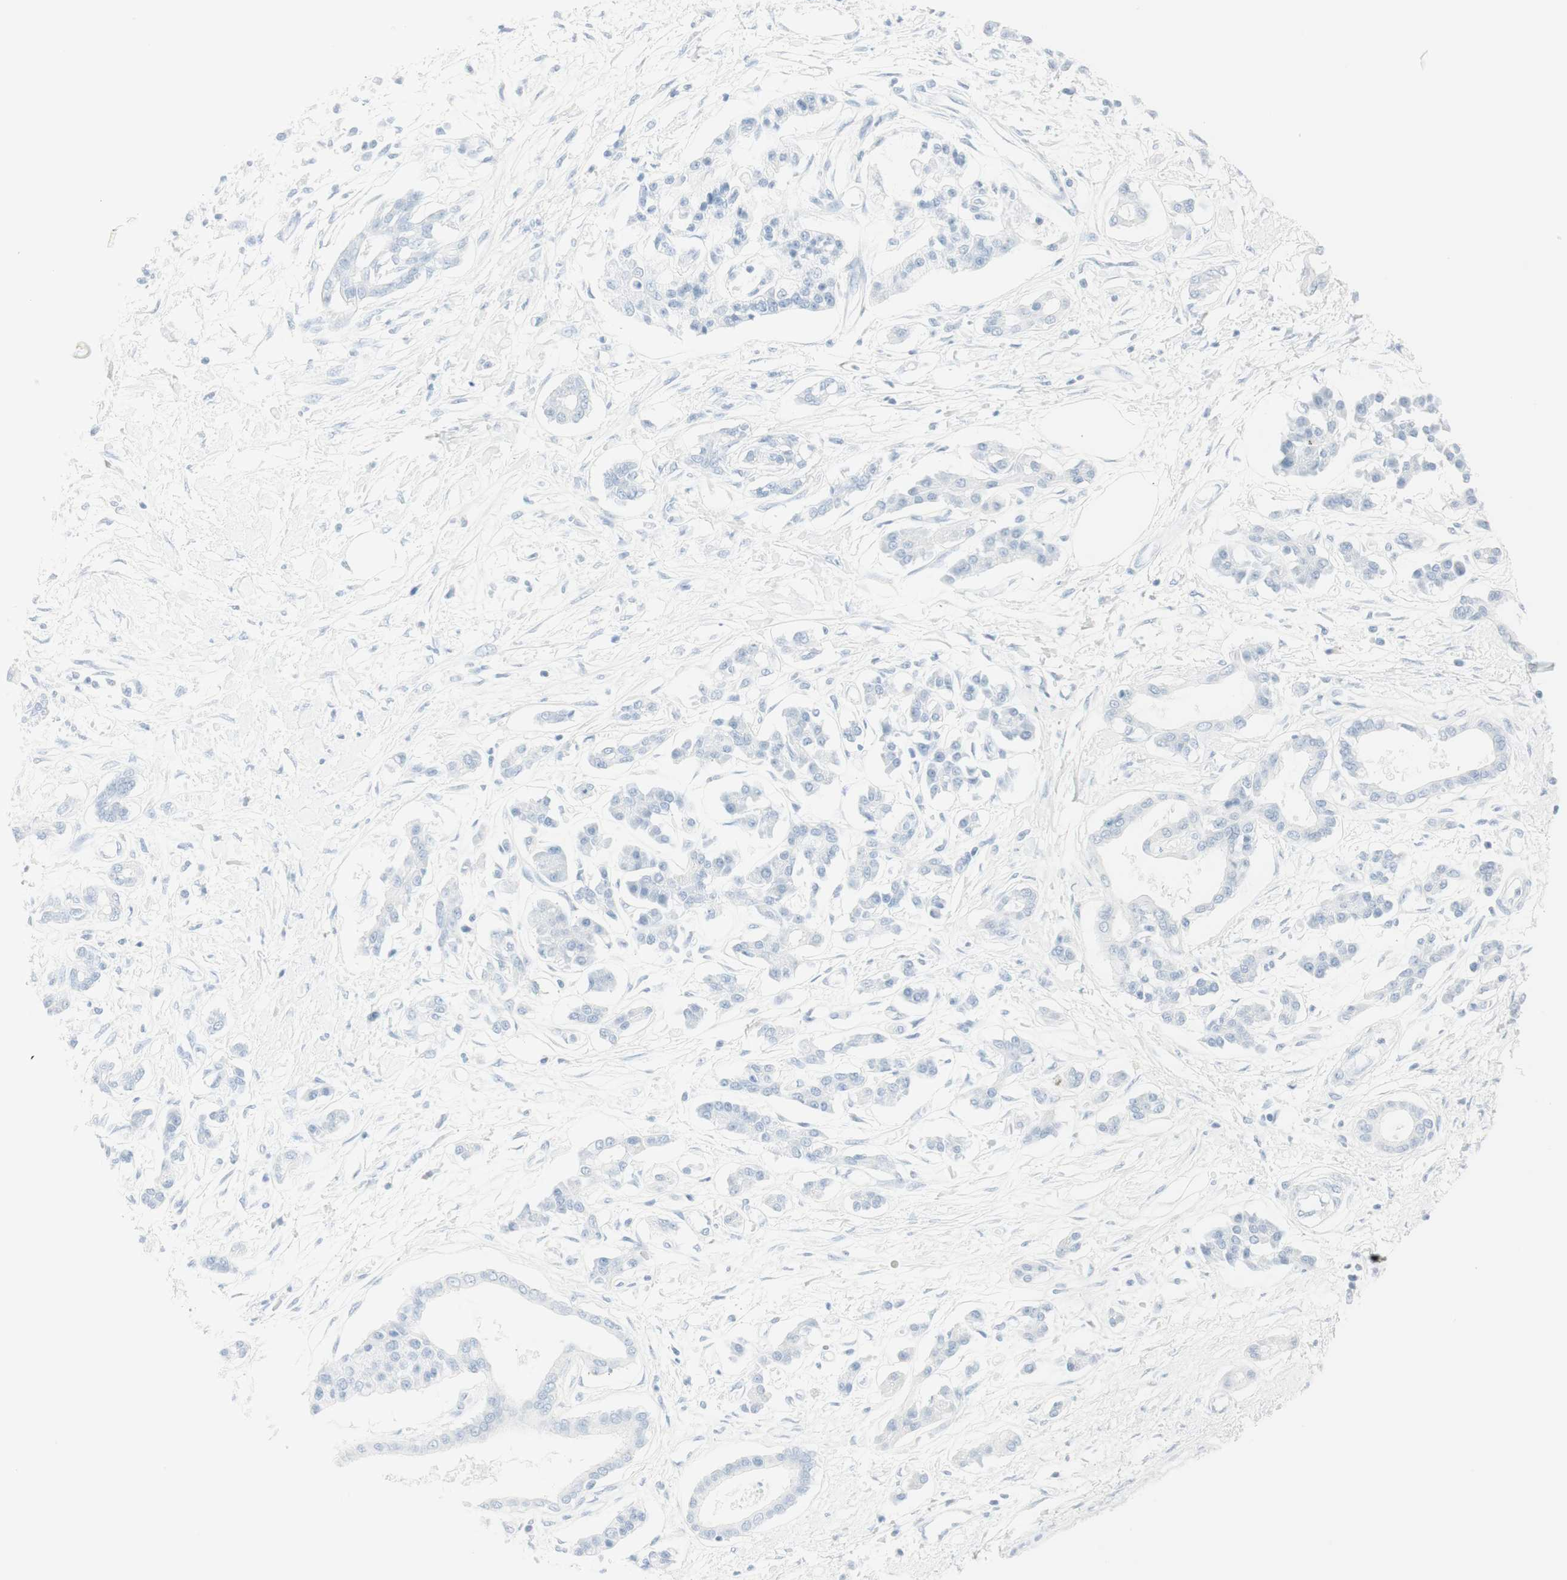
{"staining": {"intensity": "negative", "quantity": "none", "location": "none"}, "tissue": "pancreatic cancer", "cell_type": "Tumor cells", "image_type": "cancer", "snomed": [{"axis": "morphology", "description": "Adenocarcinoma, NOS"}, {"axis": "topography", "description": "Pancreas"}], "caption": "Tumor cells show no significant expression in adenocarcinoma (pancreatic).", "gene": "NAPSA", "patient": {"sex": "male", "age": 56}}